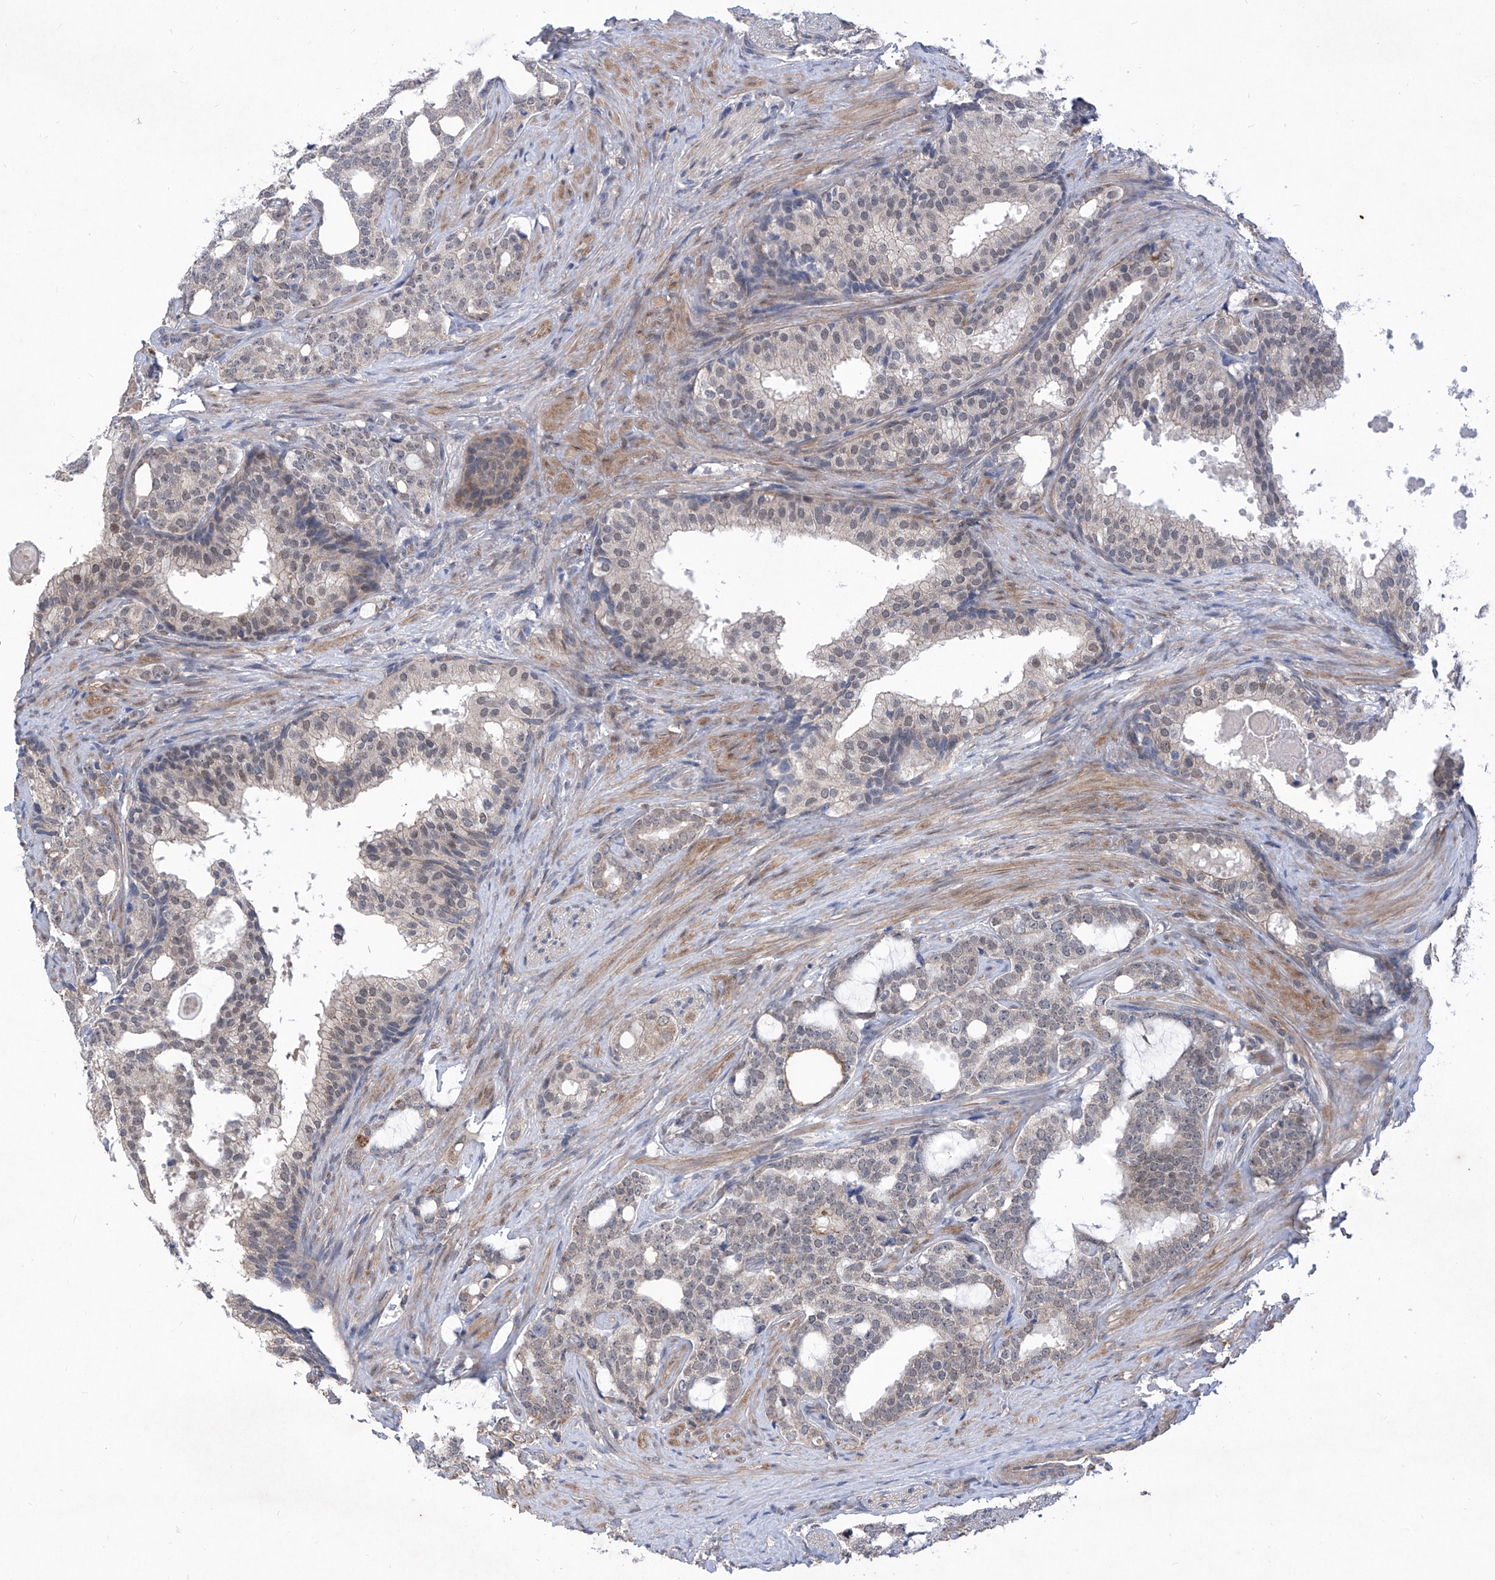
{"staining": {"intensity": "negative", "quantity": "none", "location": "none"}, "tissue": "prostate cancer", "cell_type": "Tumor cells", "image_type": "cancer", "snomed": [{"axis": "morphology", "description": "Adenocarcinoma, High grade"}, {"axis": "topography", "description": "Prostate"}], "caption": "Tumor cells are negative for protein expression in human prostate high-grade adenocarcinoma. The staining is performed using DAB (3,3'-diaminobenzidine) brown chromogen with nuclei counter-stained in using hematoxylin.", "gene": "KIFC2", "patient": {"sex": "male", "age": 64}}